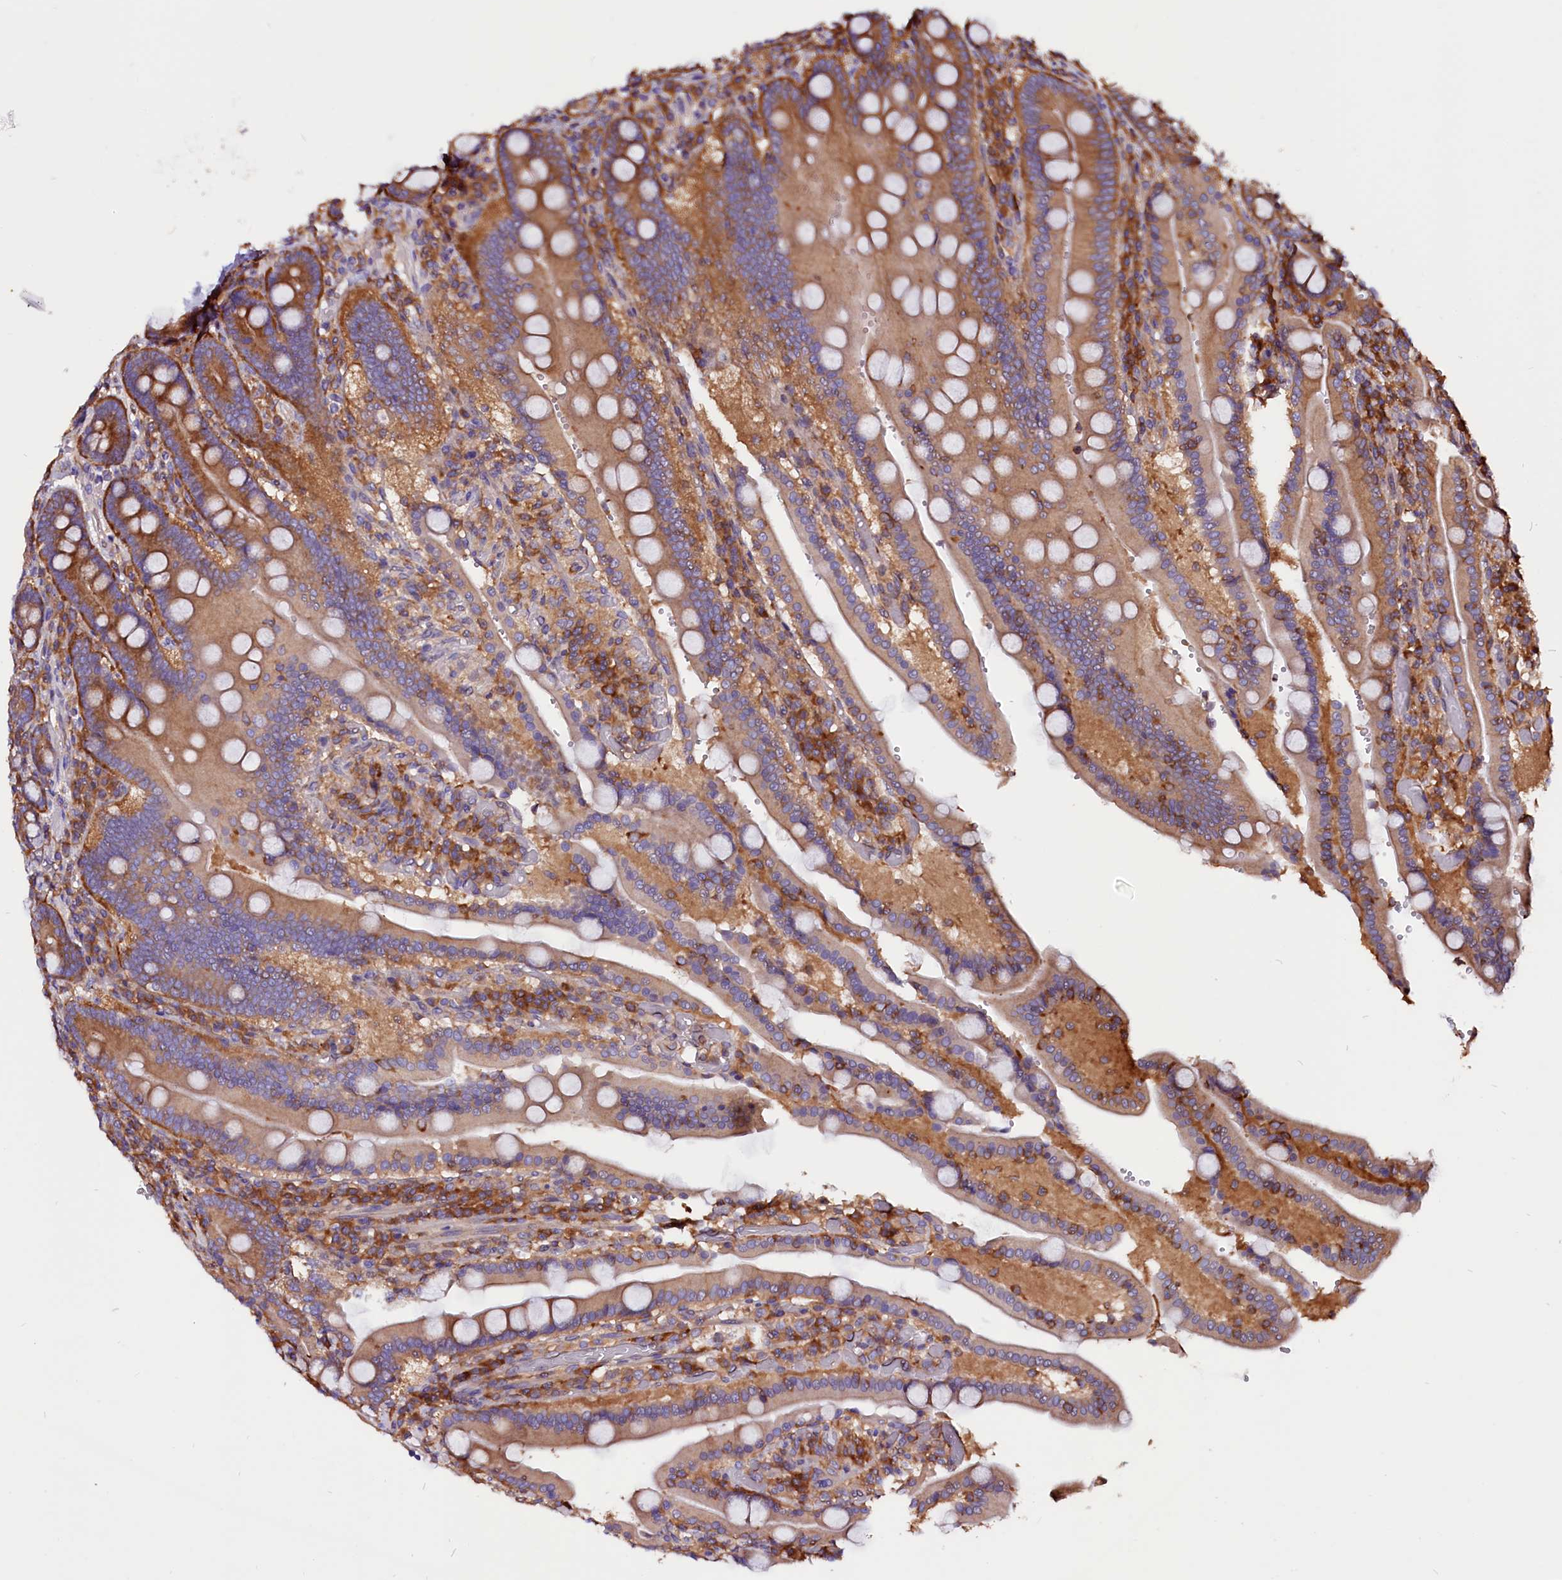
{"staining": {"intensity": "moderate", "quantity": ">75%", "location": "cytoplasmic/membranous"}, "tissue": "duodenum", "cell_type": "Glandular cells", "image_type": "normal", "snomed": [{"axis": "morphology", "description": "Normal tissue, NOS"}, {"axis": "topography", "description": "Duodenum"}], "caption": "About >75% of glandular cells in normal human duodenum show moderate cytoplasmic/membranous protein staining as visualized by brown immunohistochemical staining.", "gene": "EIF3G", "patient": {"sex": "female", "age": 62}}